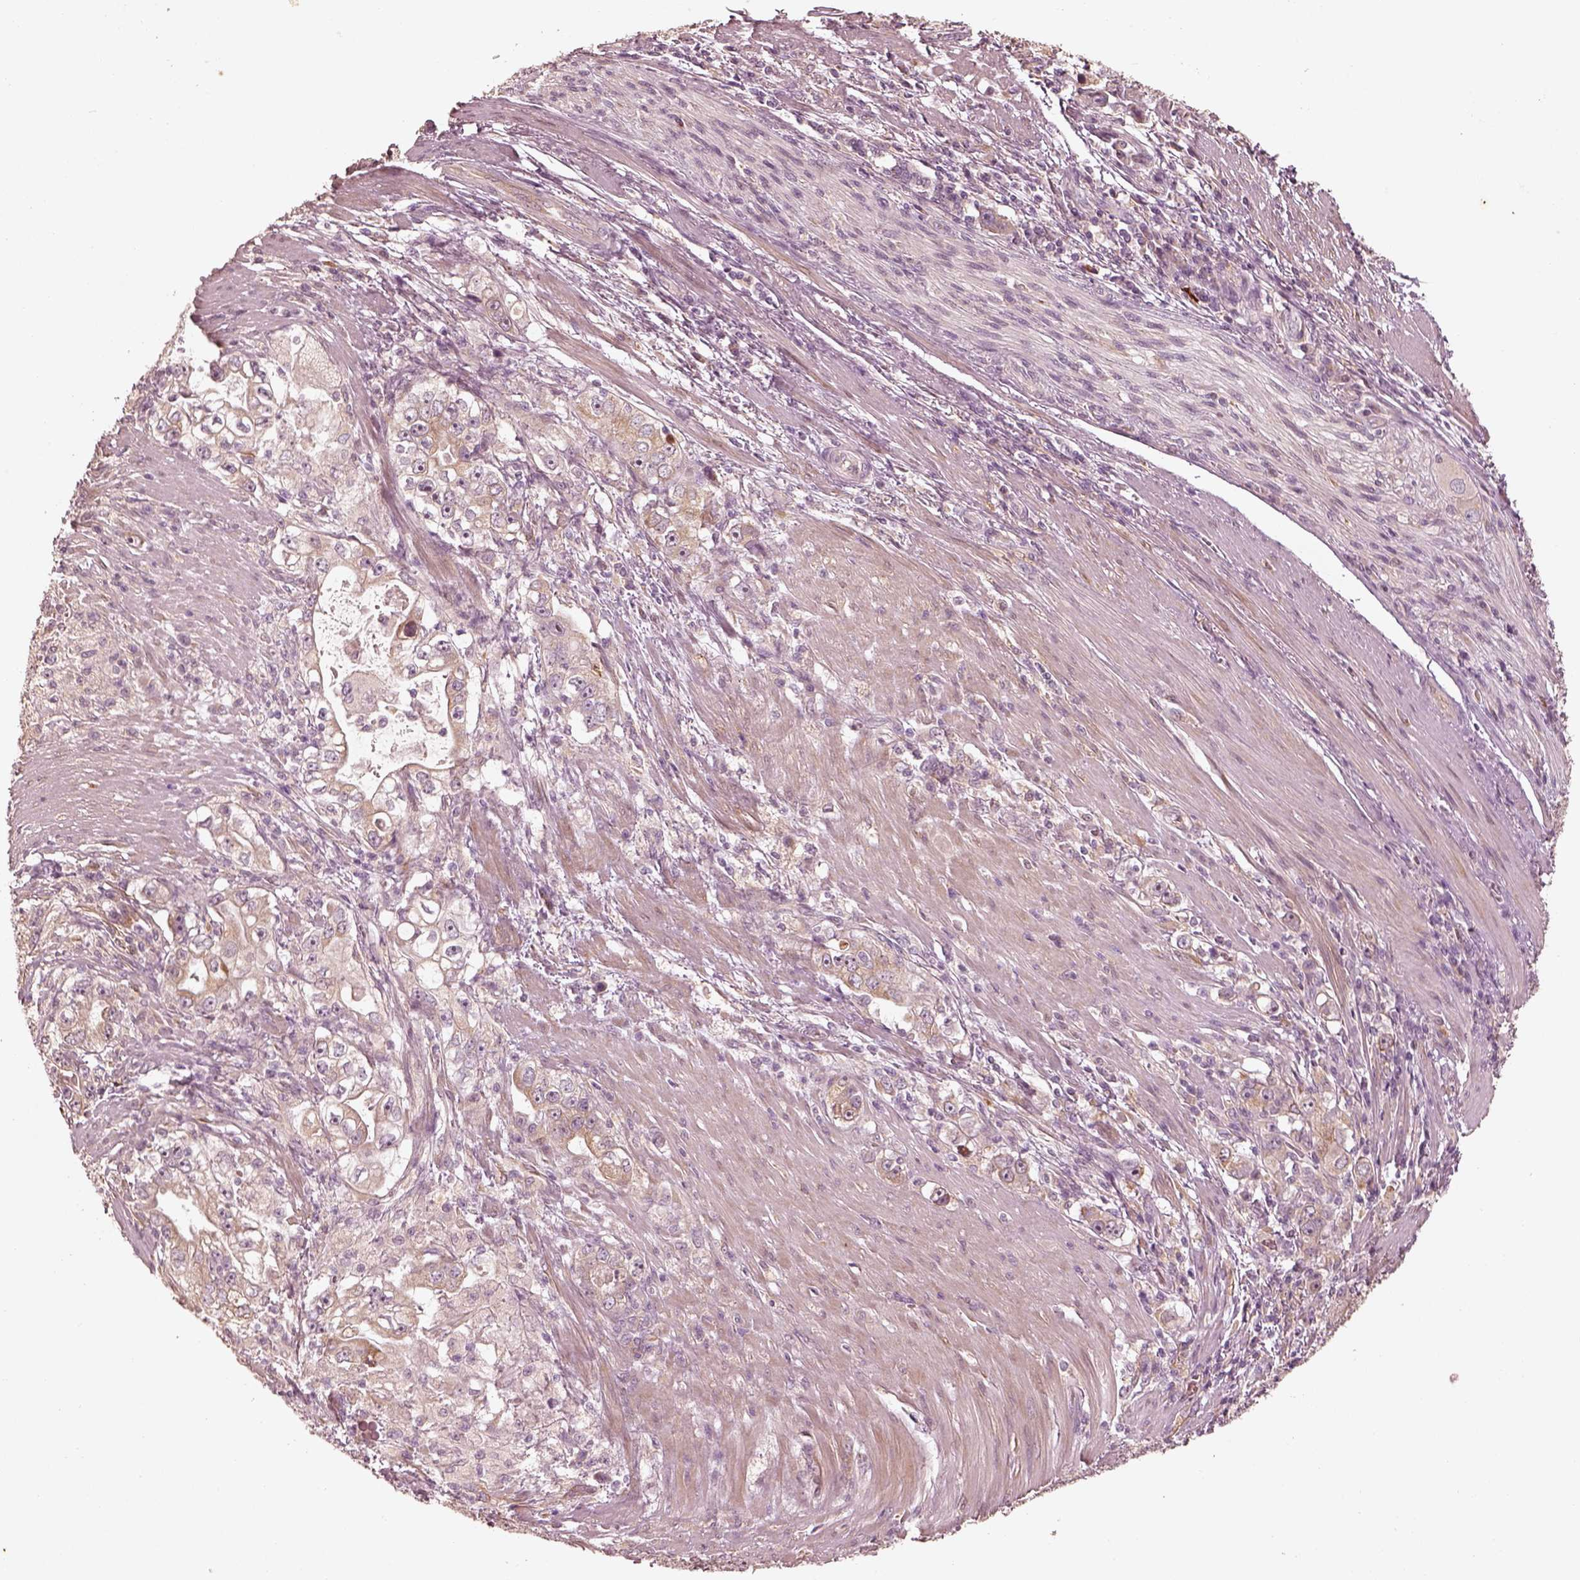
{"staining": {"intensity": "moderate", "quantity": ">75%", "location": "cytoplasmic/membranous"}, "tissue": "stomach cancer", "cell_type": "Tumor cells", "image_type": "cancer", "snomed": [{"axis": "morphology", "description": "Adenocarcinoma, NOS"}, {"axis": "topography", "description": "Stomach, lower"}], "caption": "Adenocarcinoma (stomach) stained with immunohistochemistry shows moderate cytoplasmic/membranous staining in approximately >75% of tumor cells.", "gene": "WLS", "patient": {"sex": "female", "age": 72}}